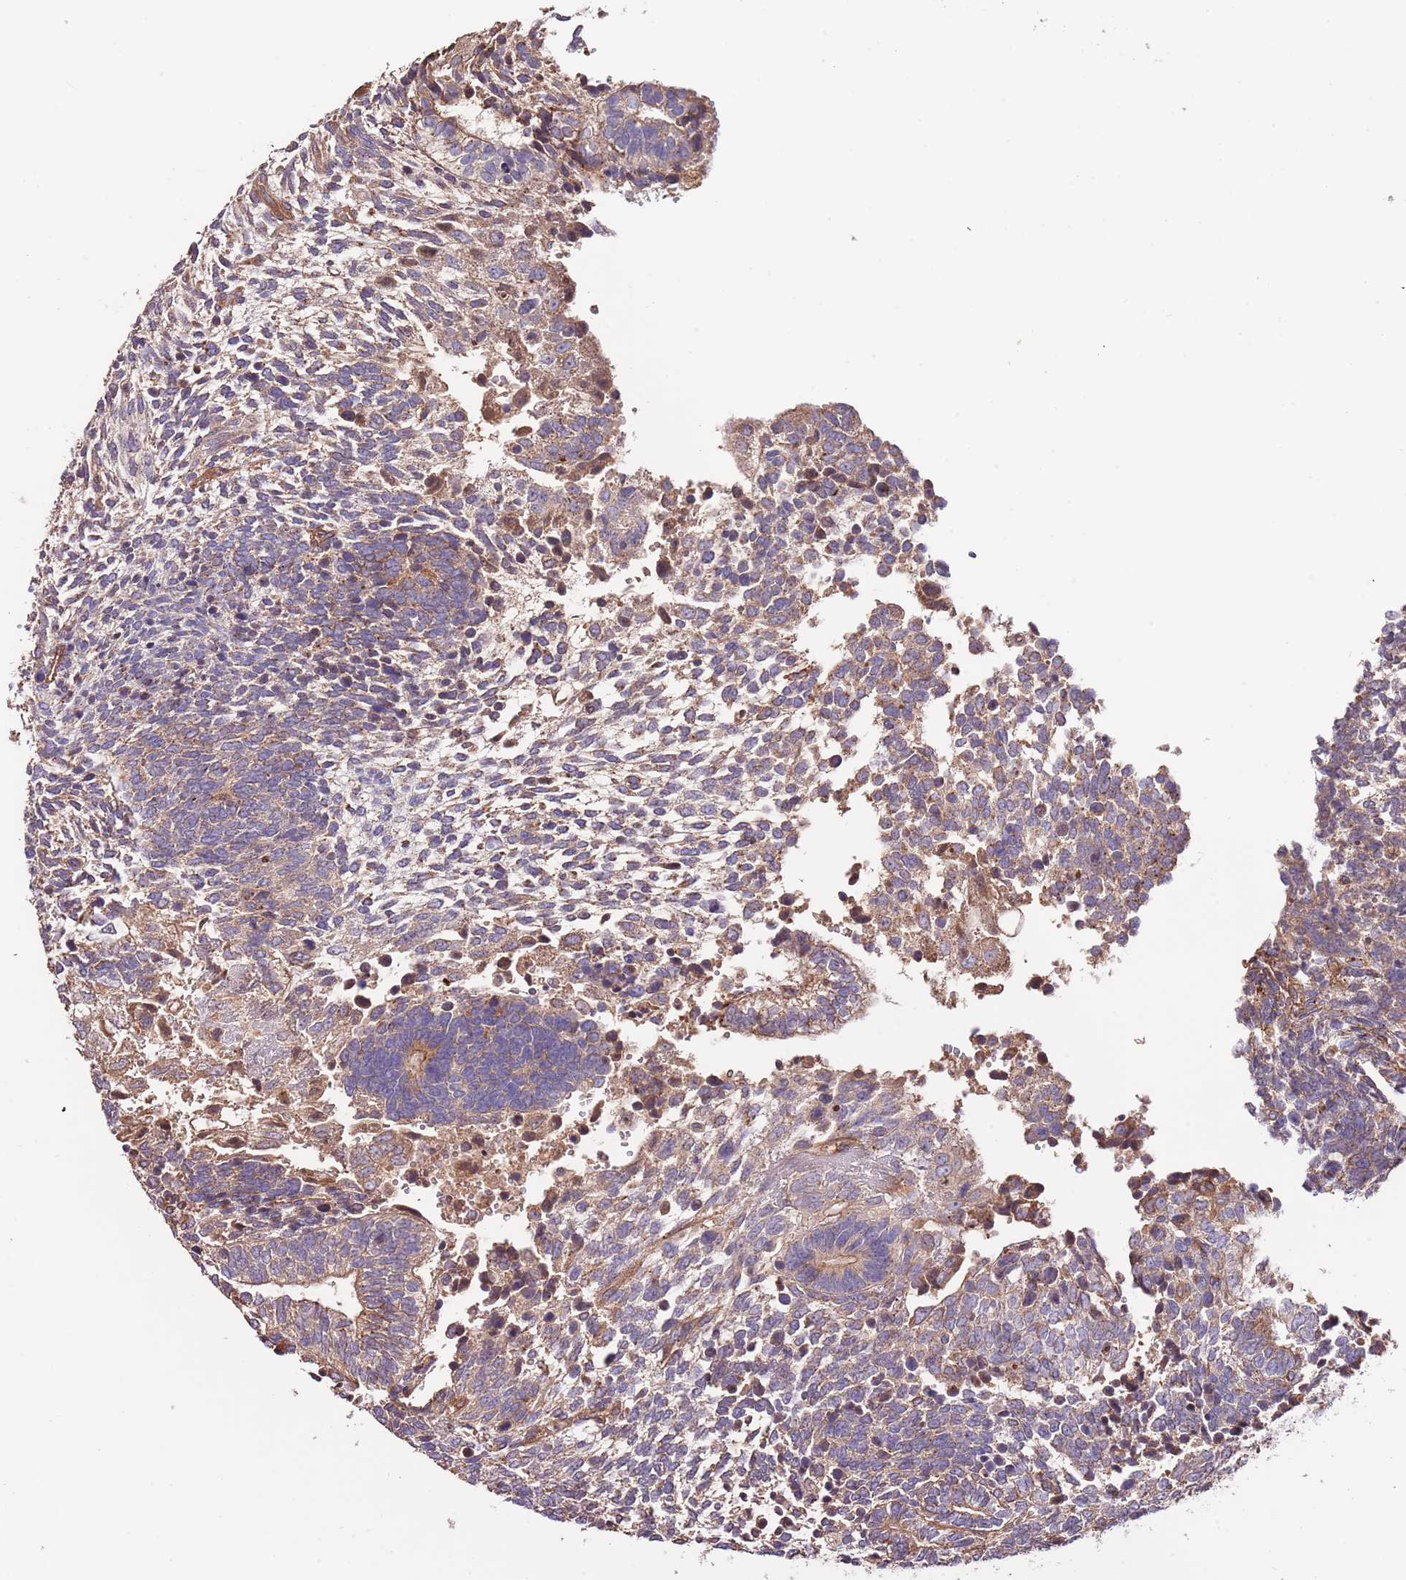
{"staining": {"intensity": "moderate", "quantity": "25%-75%", "location": "cytoplasmic/membranous"}, "tissue": "testis cancer", "cell_type": "Tumor cells", "image_type": "cancer", "snomed": [{"axis": "morphology", "description": "Carcinoma, Embryonal, NOS"}, {"axis": "topography", "description": "Testis"}], "caption": "Approximately 25%-75% of tumor cells in testis cancer (embryonal carcinoma) demonstrate moderate cytoplasmic/membranous protein expression as visualized by brown immunohistochemical staining.", "gene": "DOCK6", "patient": {"sex": "male", "age": 23}}